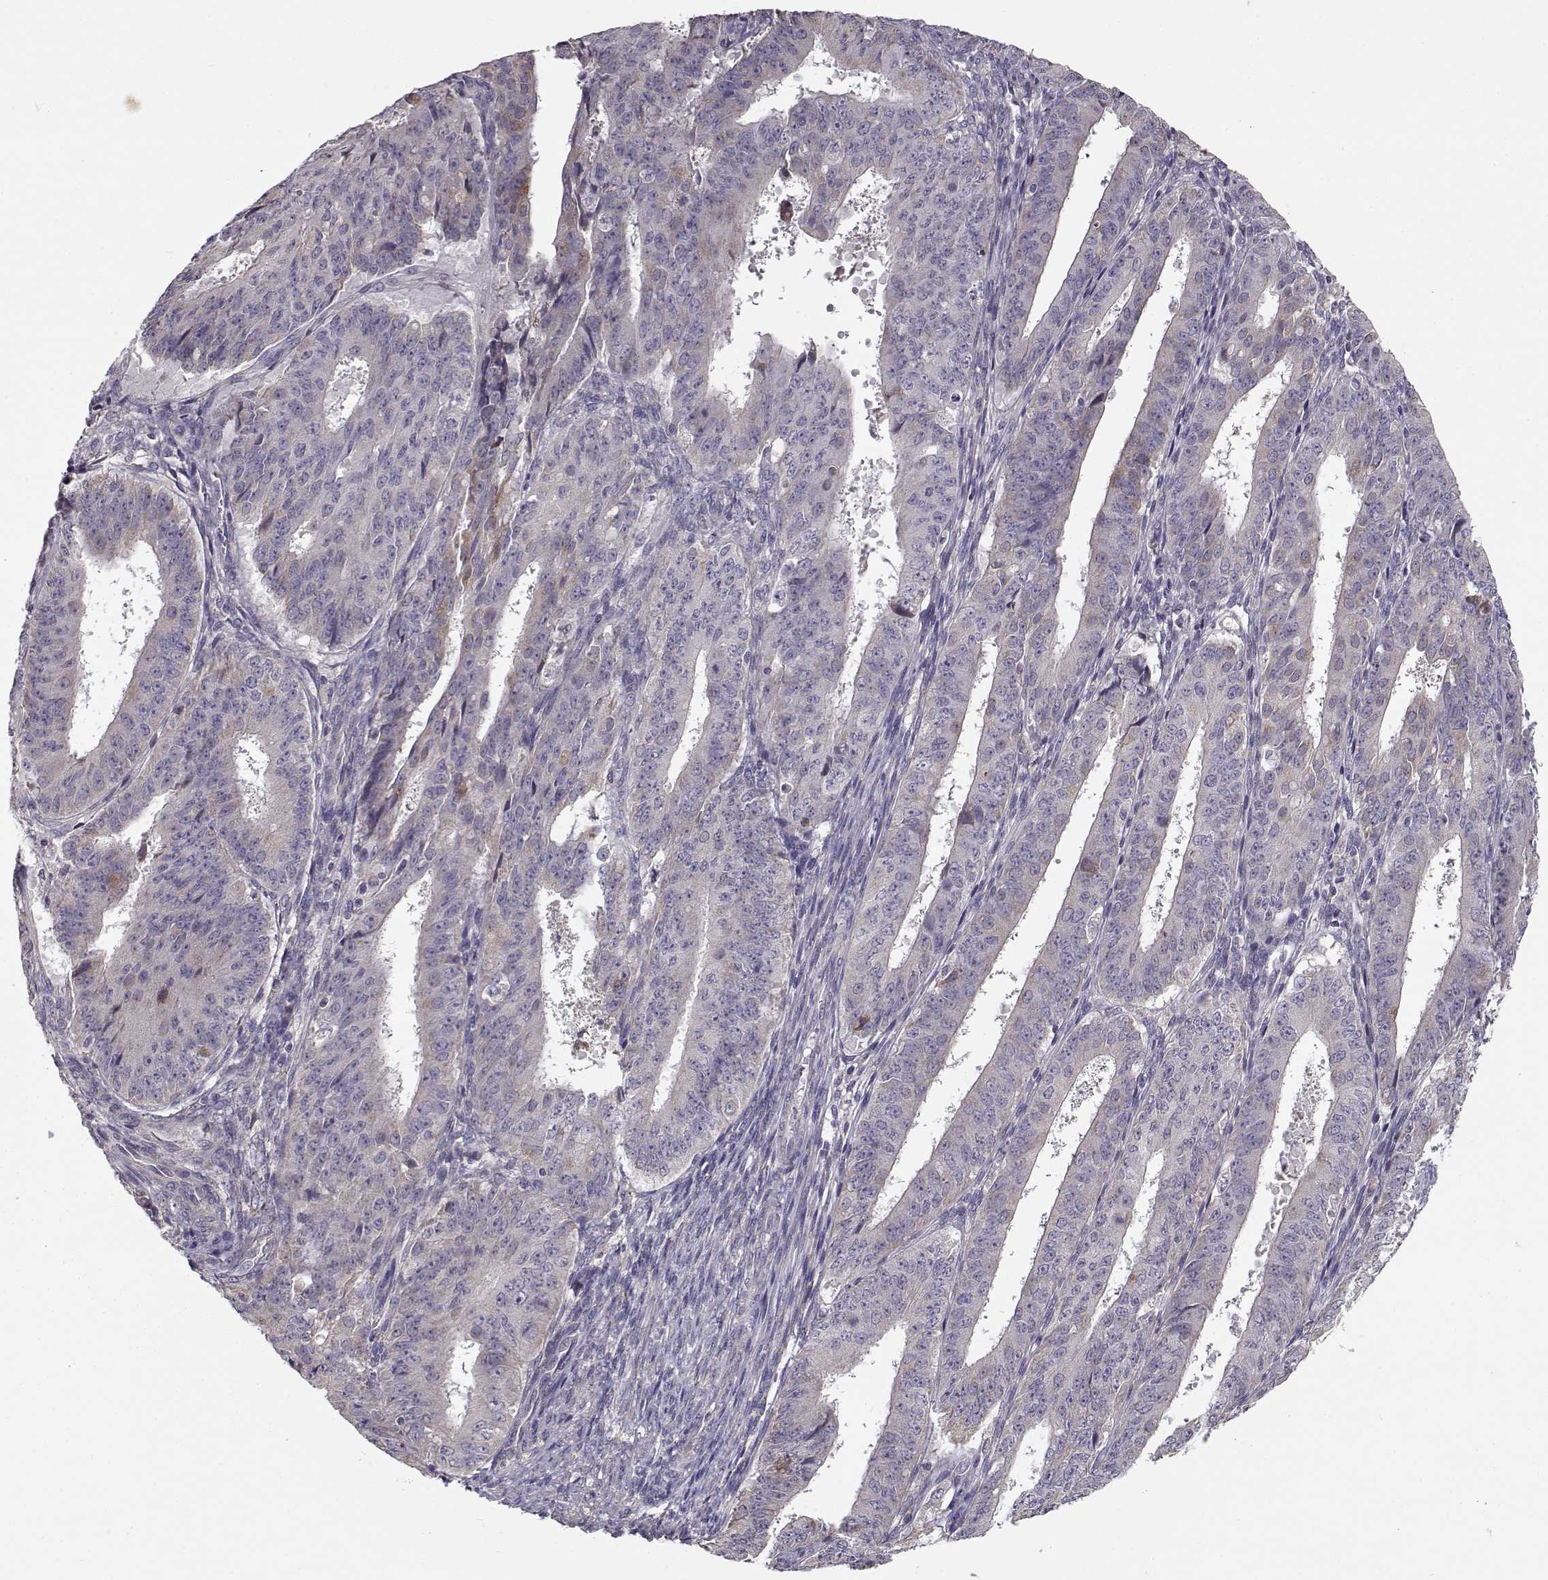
{"staining": {"intensity": "negative", "quantity": "none", "location": "none"}, "tissue": "ovarian cancer", "cell_type": "Tumor cells", "image_type": "cancer", "snomed": [{"axis": "morphology", "description": "Carcinoma, endometroid"}, {"axis": "topography", "description": "Ovary"}], "caption": "Immunohistochemistry of human endometroid carcinoma (ovarian) exhibits no positivity in tumor cells.", "gene": "ENTPD8", "patient": {"sex": "female", "age": 42}}